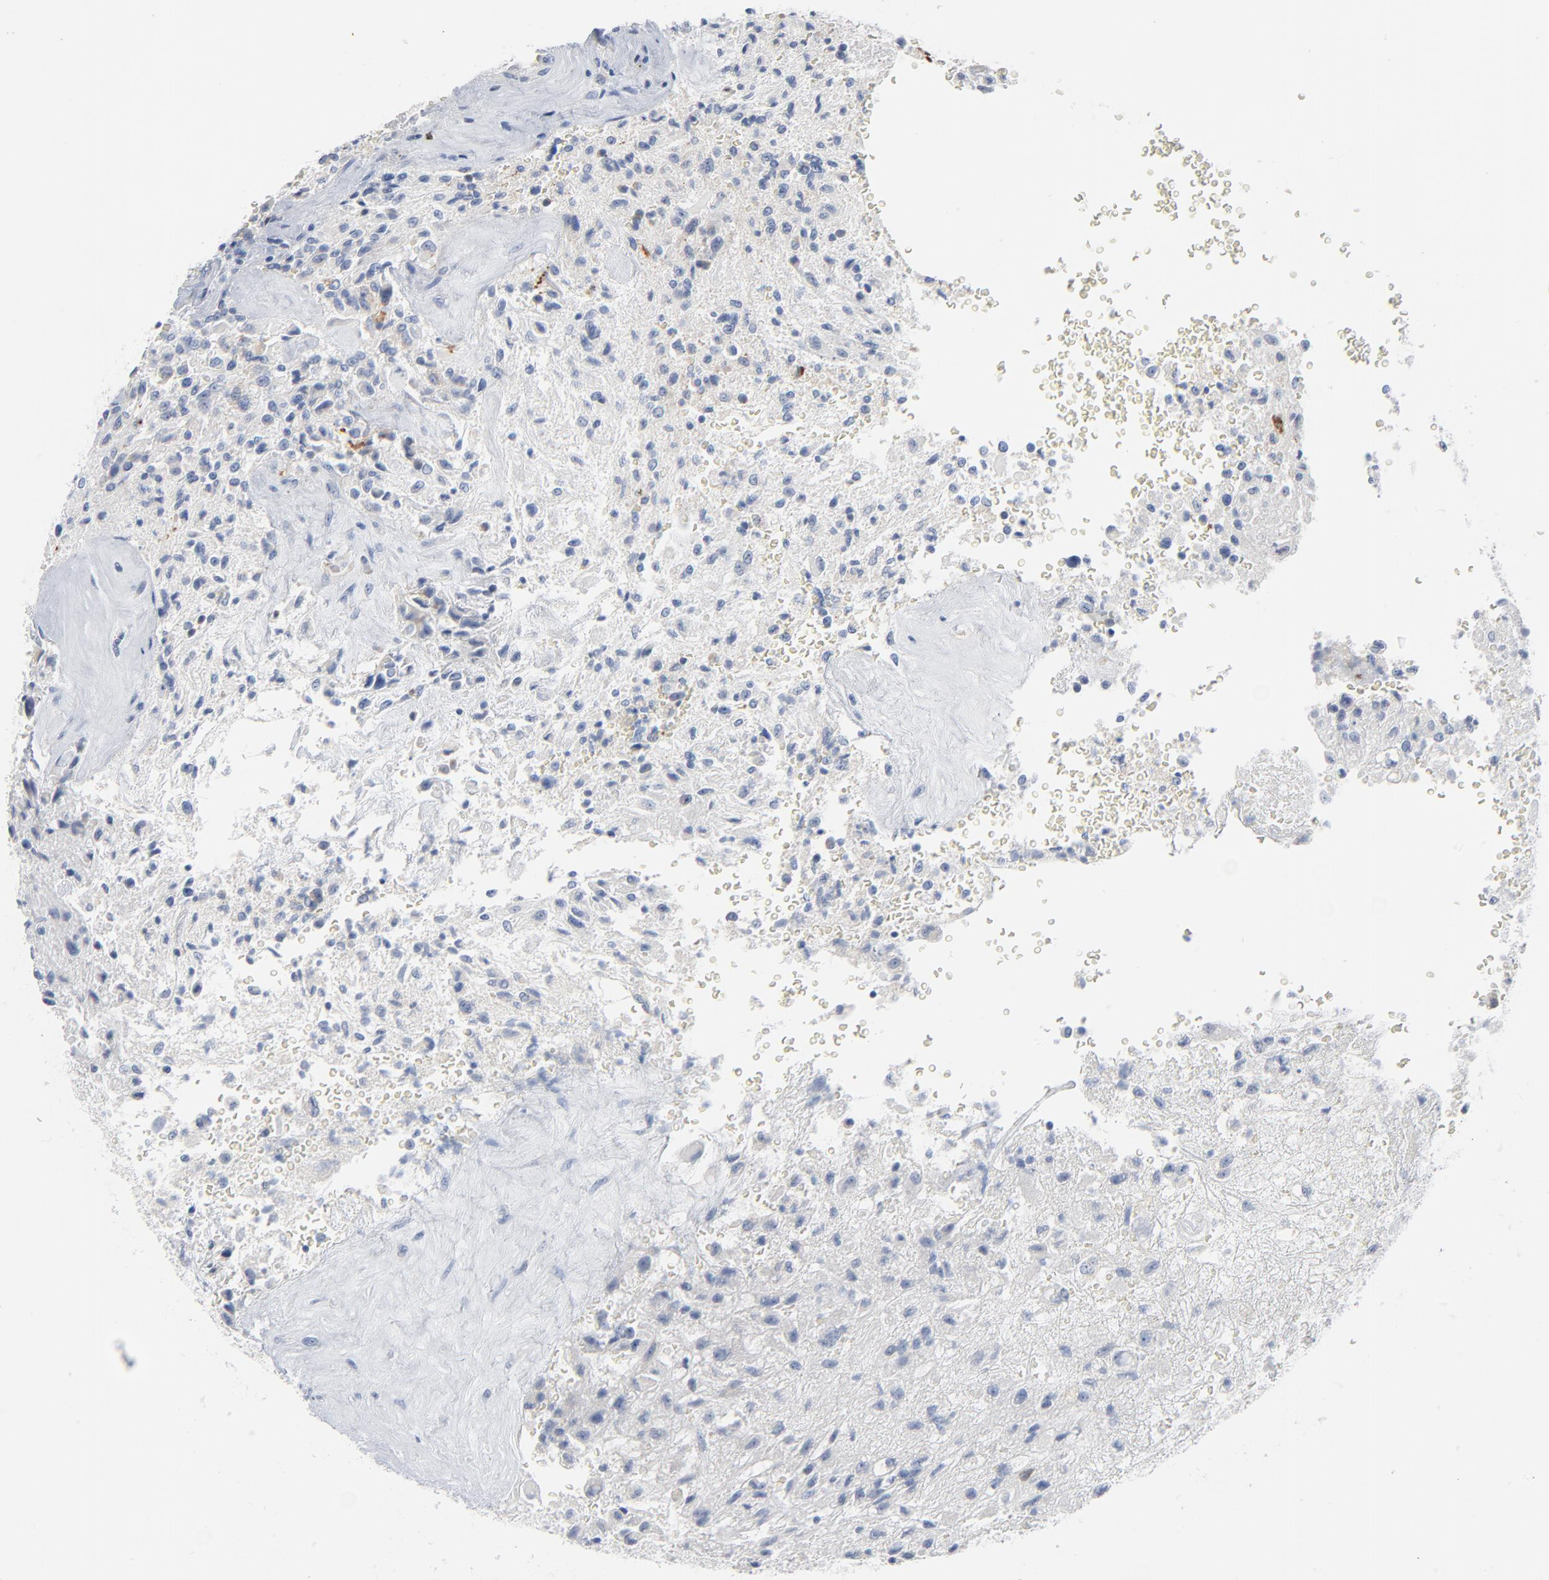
{"staining": {"intensity": "negative", "quantity": "none", "location": "none"}, "tissue": "glioma", "cell_type": "Tumor cells", "image_type": "cancer", "snomed": [{"axis": "morphology", "description": "Normal tissue, NOS"}, {"axis": "morphology", "description": "Glioma, malignant, High grade"}, {"axis": "topography", "description": "Cerebral cortex"}], "caption": "High magnification brightfield microscopy of glioma stained with DAB (brown) and counterstained with hematoxylin (blue): tumor cells show no significant expression.", "gene": "GZMB", "patient": {"sex": "male", "age": 56}}